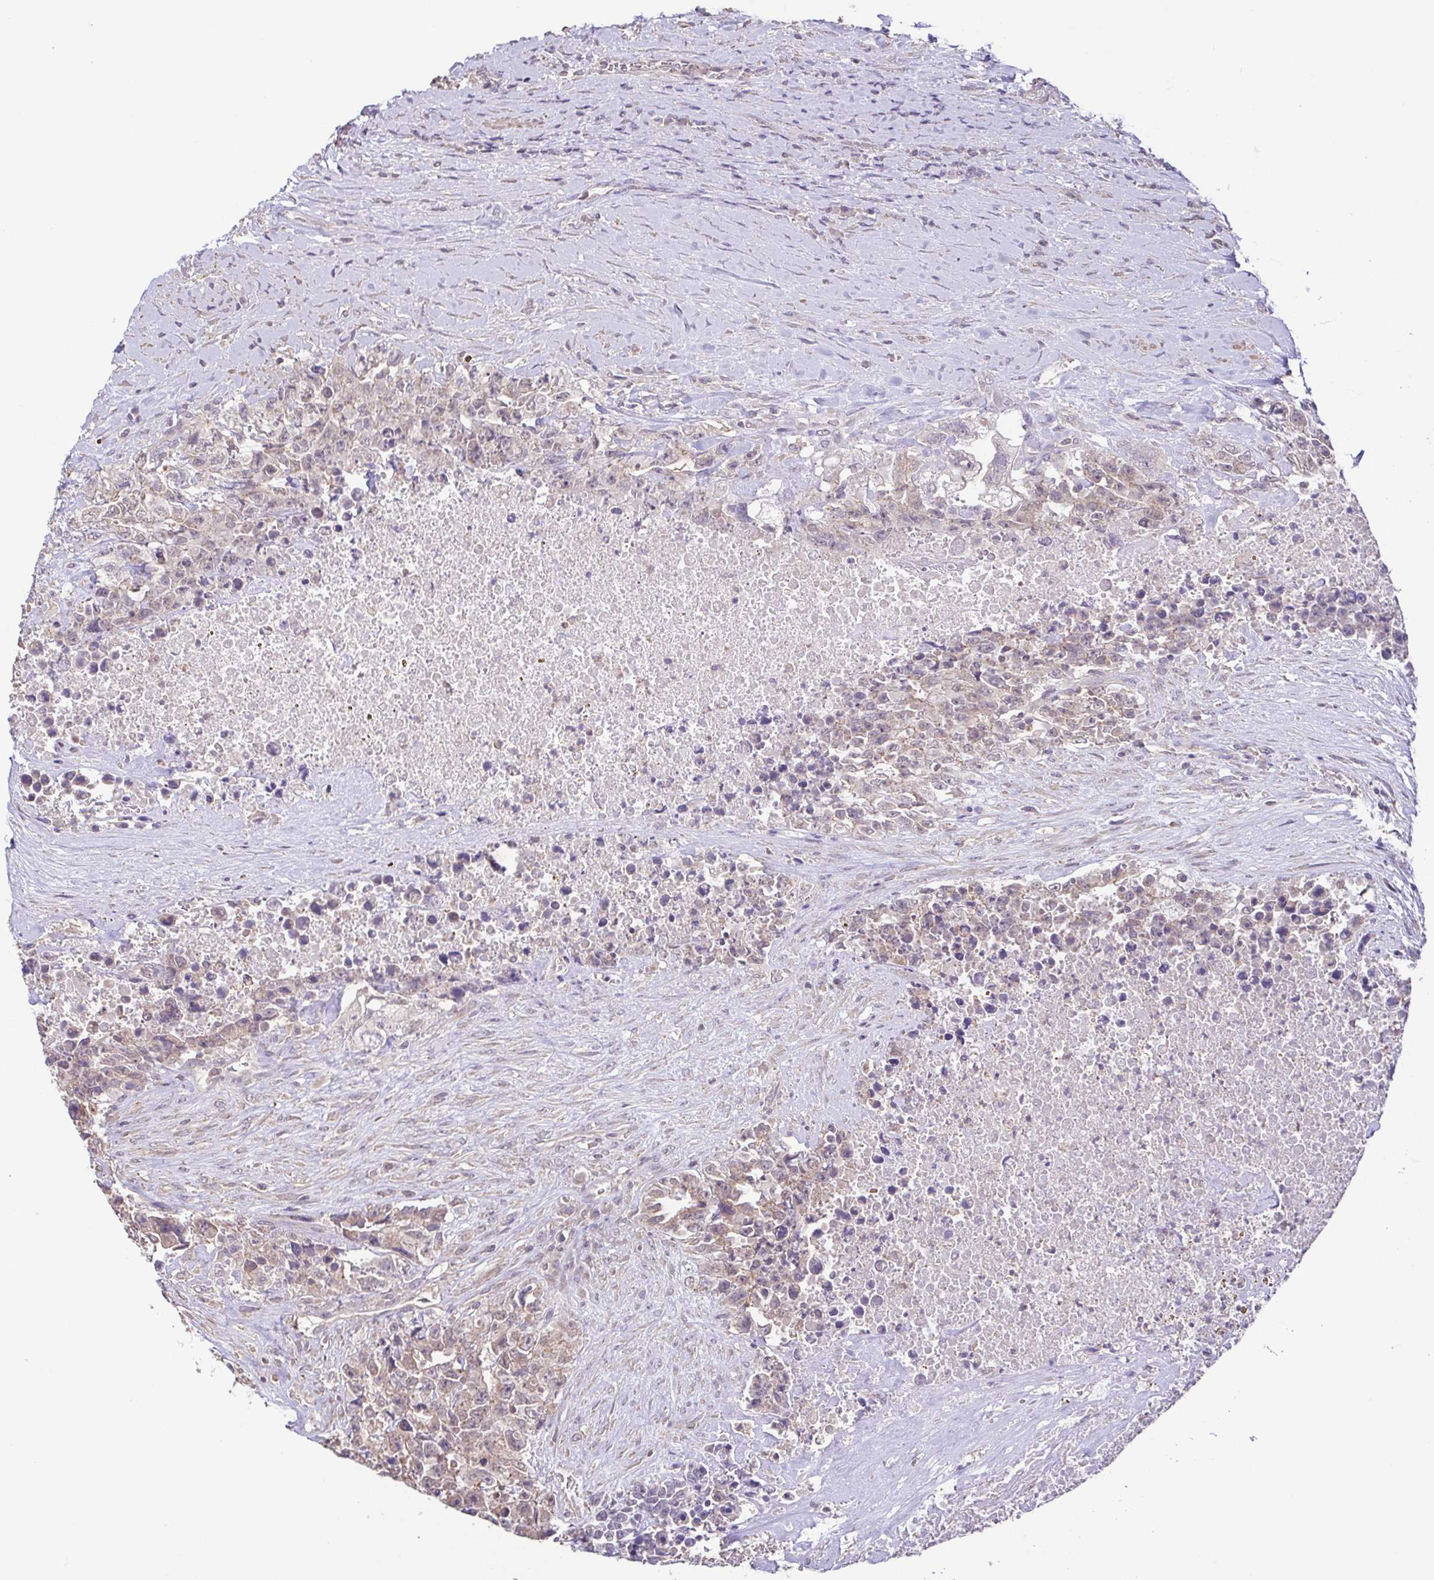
{"staining": {"intensity": "weak", "quantity": "<25%", "location": "cytoplasmic/membranous"}, "tissue": "testis cancer", "cell_type": "Tumor cells", "image_type": "cancer", "snomed": [{"axis": "morphology", "description": "Carcinoma, Embryonal, NOS"}, {"axis": "topography", "description": "Testis"}], "caption": "High power microscopy image of an immunohistochemistry (IHC) micrograph of embryonal carcinoma (testis), revealing no significant staining in tumor cells.", "gene": "ACTRT2", "patient": {"sex": "male", "age": 24}}